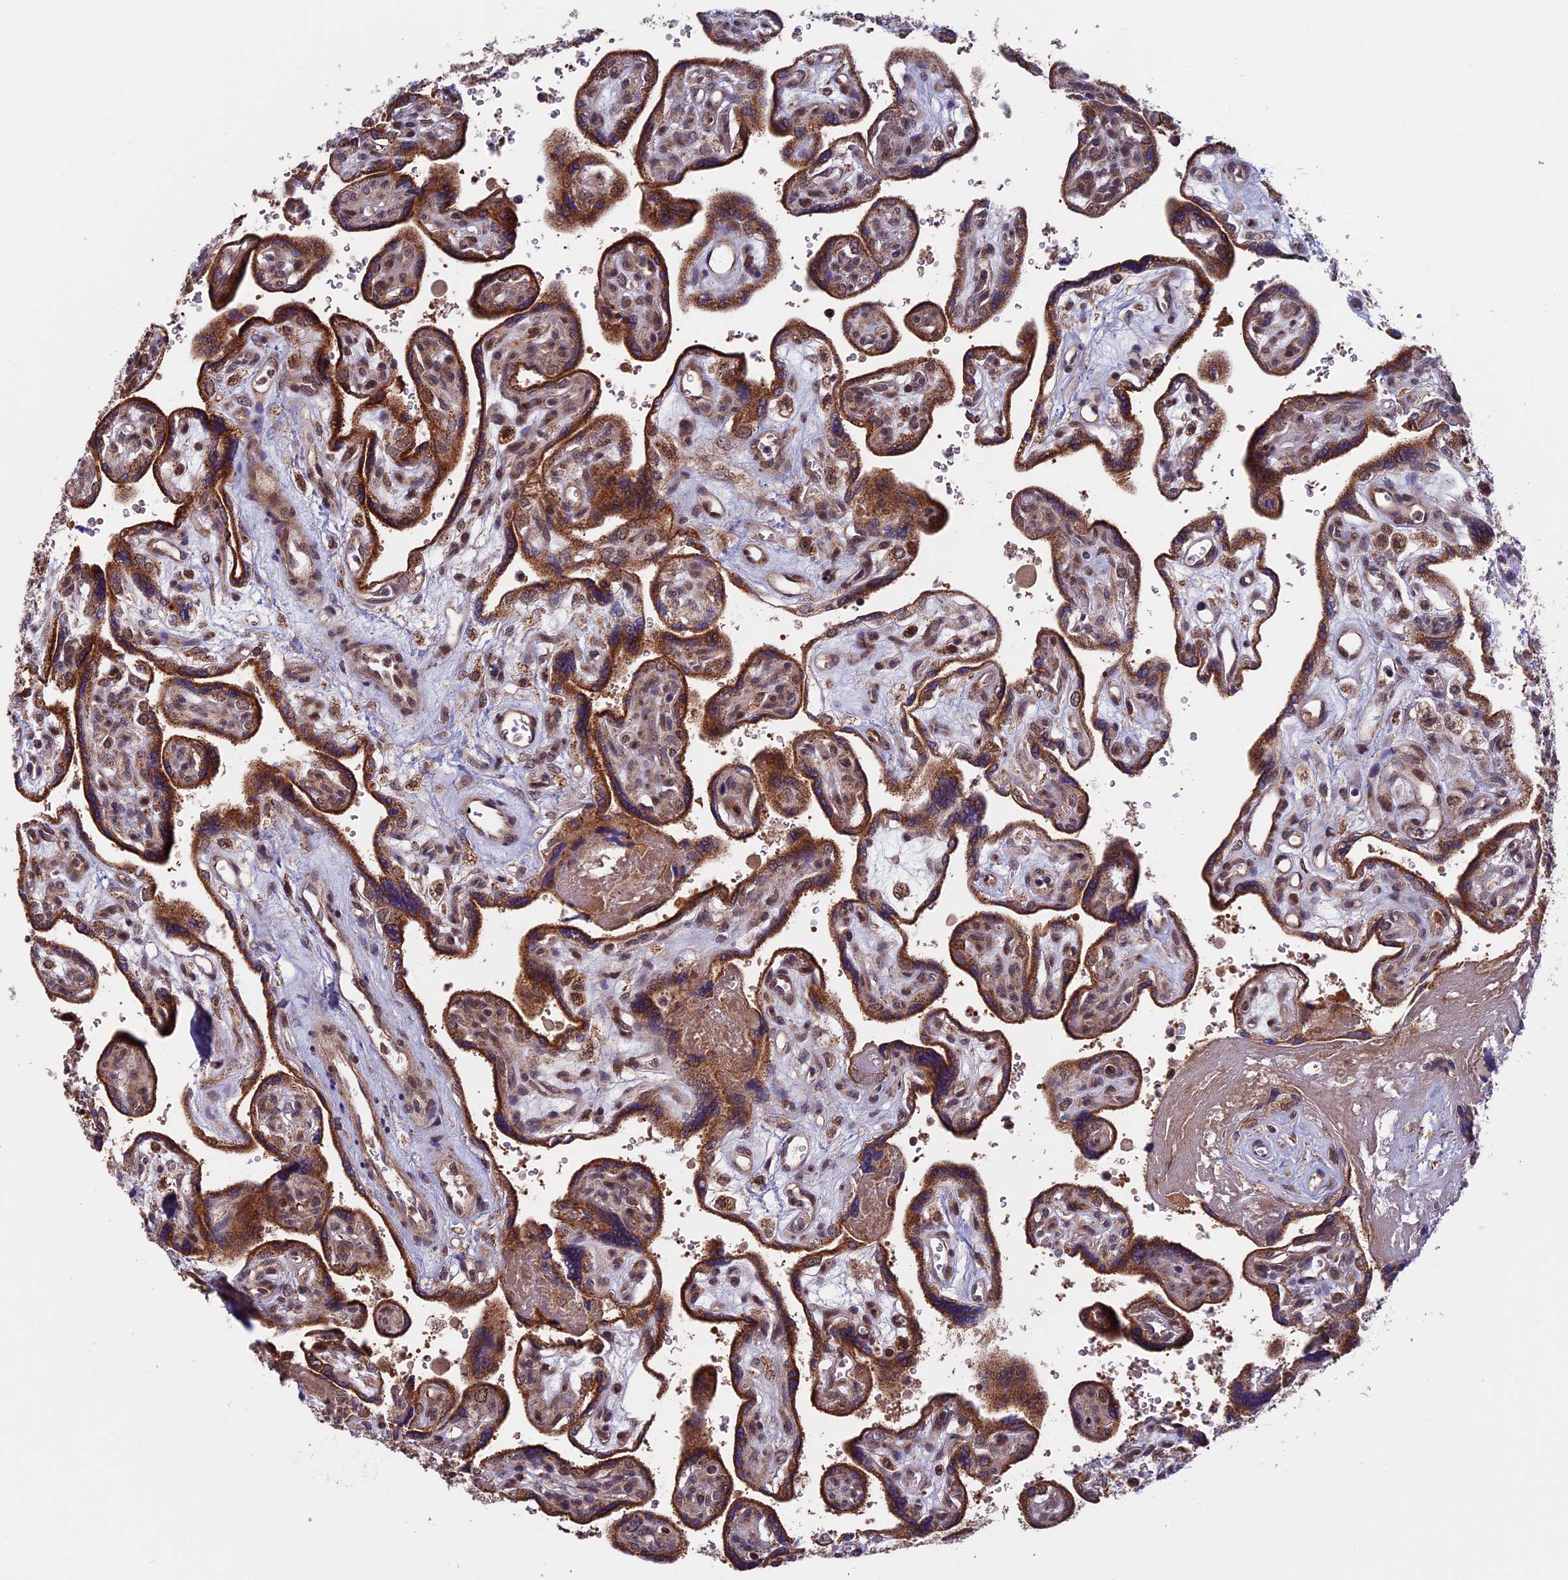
{"staining": {"intensity": "moderate", "quantity": ">75%", "location": "cytoplasmic/membranous"}, "tissue": "placenta", "cell_type": "Decidual cells", "image_type": "normal", "snomed": [{"axis": "morphology", "description": "Normal tissue, NOS"}, {"axis": "topography", "description": "Placenta"}], "caption": "Placenta stained for a protein demonstrates moderate cytoplasmic/membranous positivity in decidual cells. Nuclei are stained in blue.", "gene": "RNF17", "patient": {"sex": "female", "age": 39}}